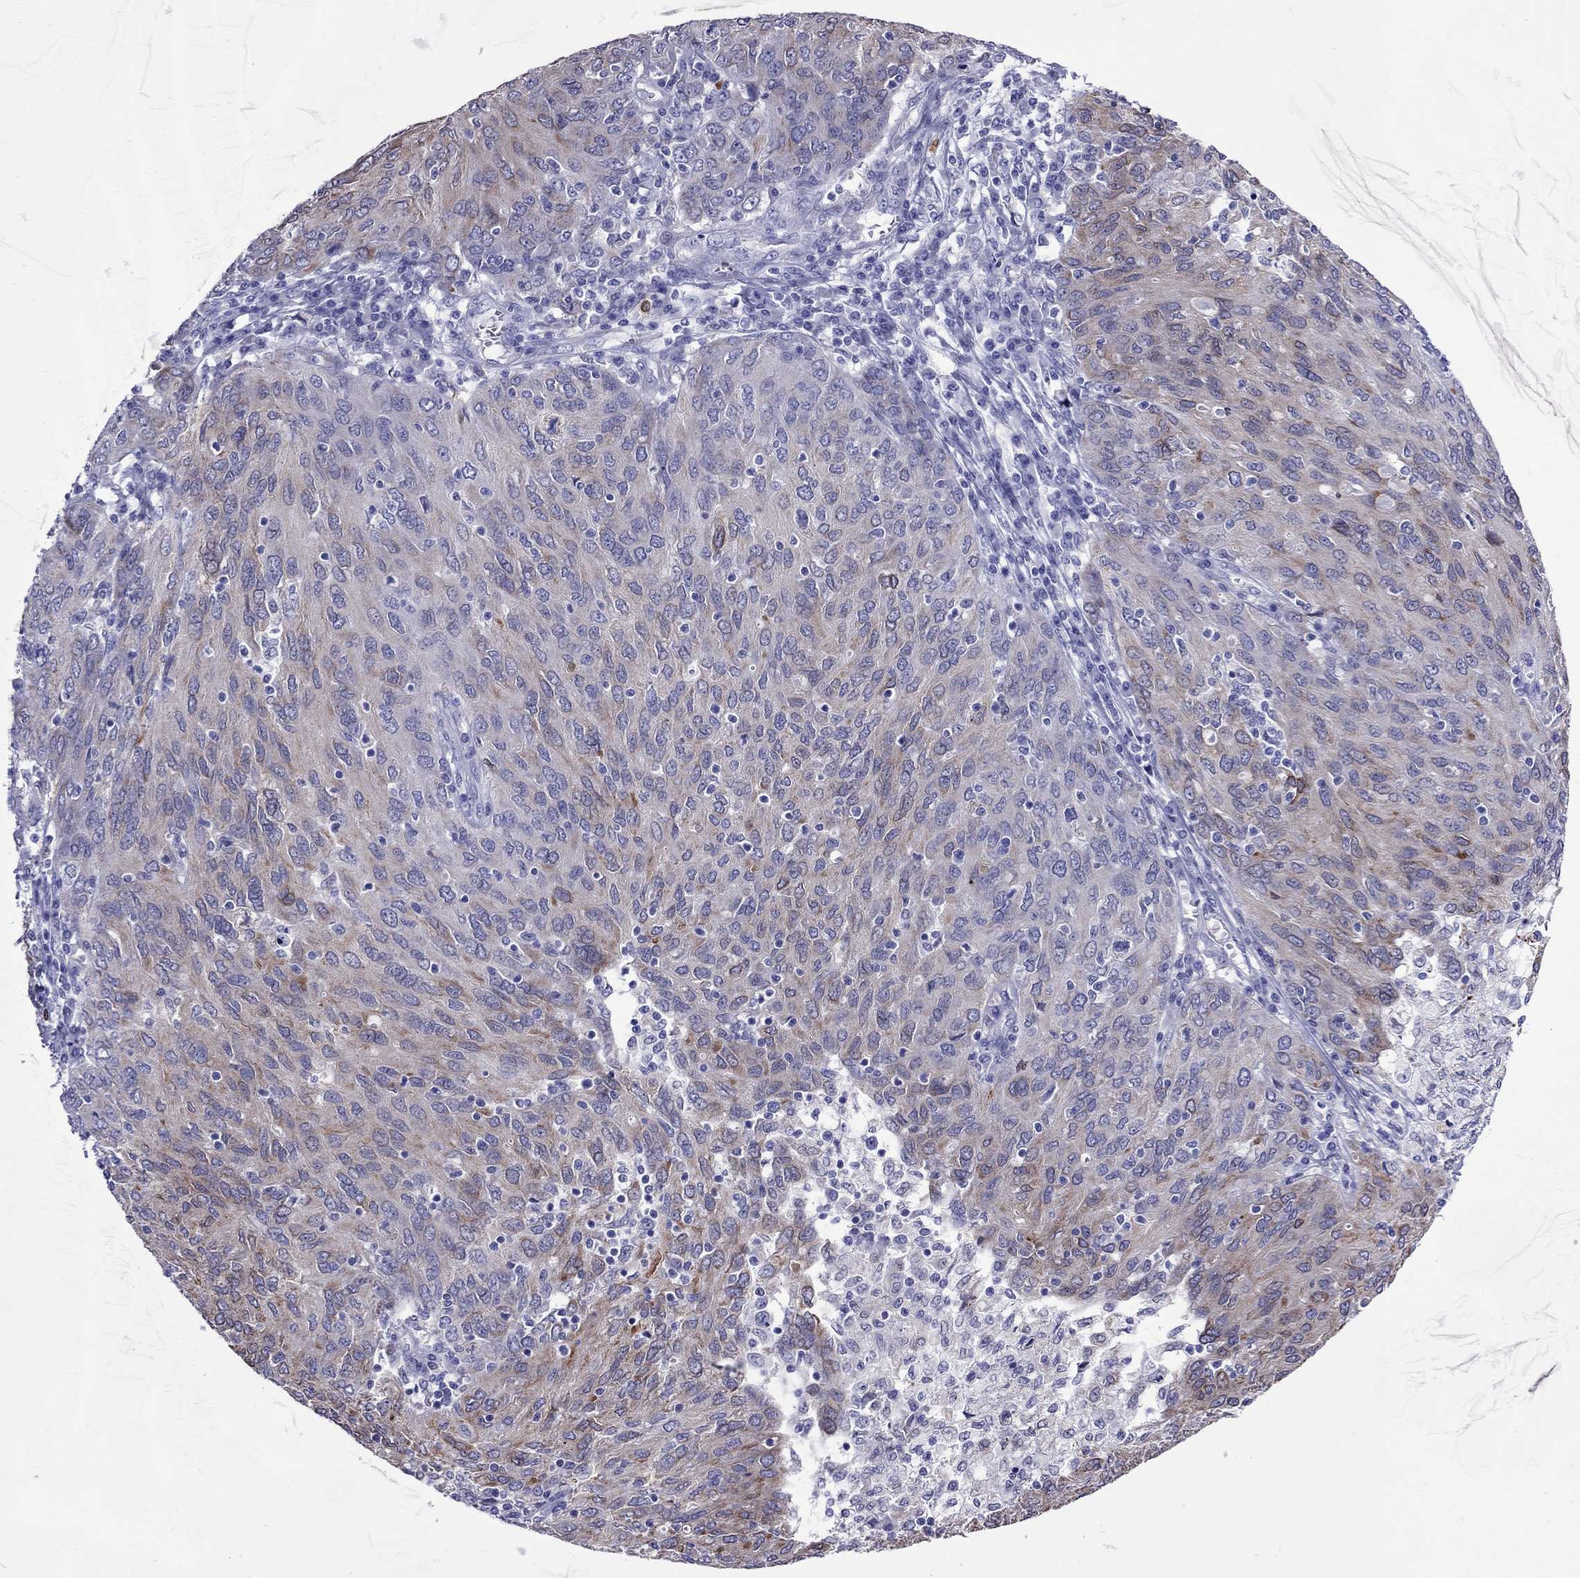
{"staining": {"intensity": "weak", "quantity": "<25%", "location": "cytoplasmic/membranous"}, "tissue": "ovarian cancer", "cell_type": "Tumor cells", "image_type": "cancer", "snomed": [{"axis": "morphology", "description": "Carcinoma, endometroid"}, {"axis": "topography", "description": "Ovary"}], "caption": "Tumor cells are negative for brown protein staining in ovarian cancer. The staining is performed using DAB (3,3'-diaminobenzidine) brown chromogen with nuclei counter-stained in using hematoxylin.", "gene": "ADORA2A", "patient": {"sex": "female", "age": 50}}